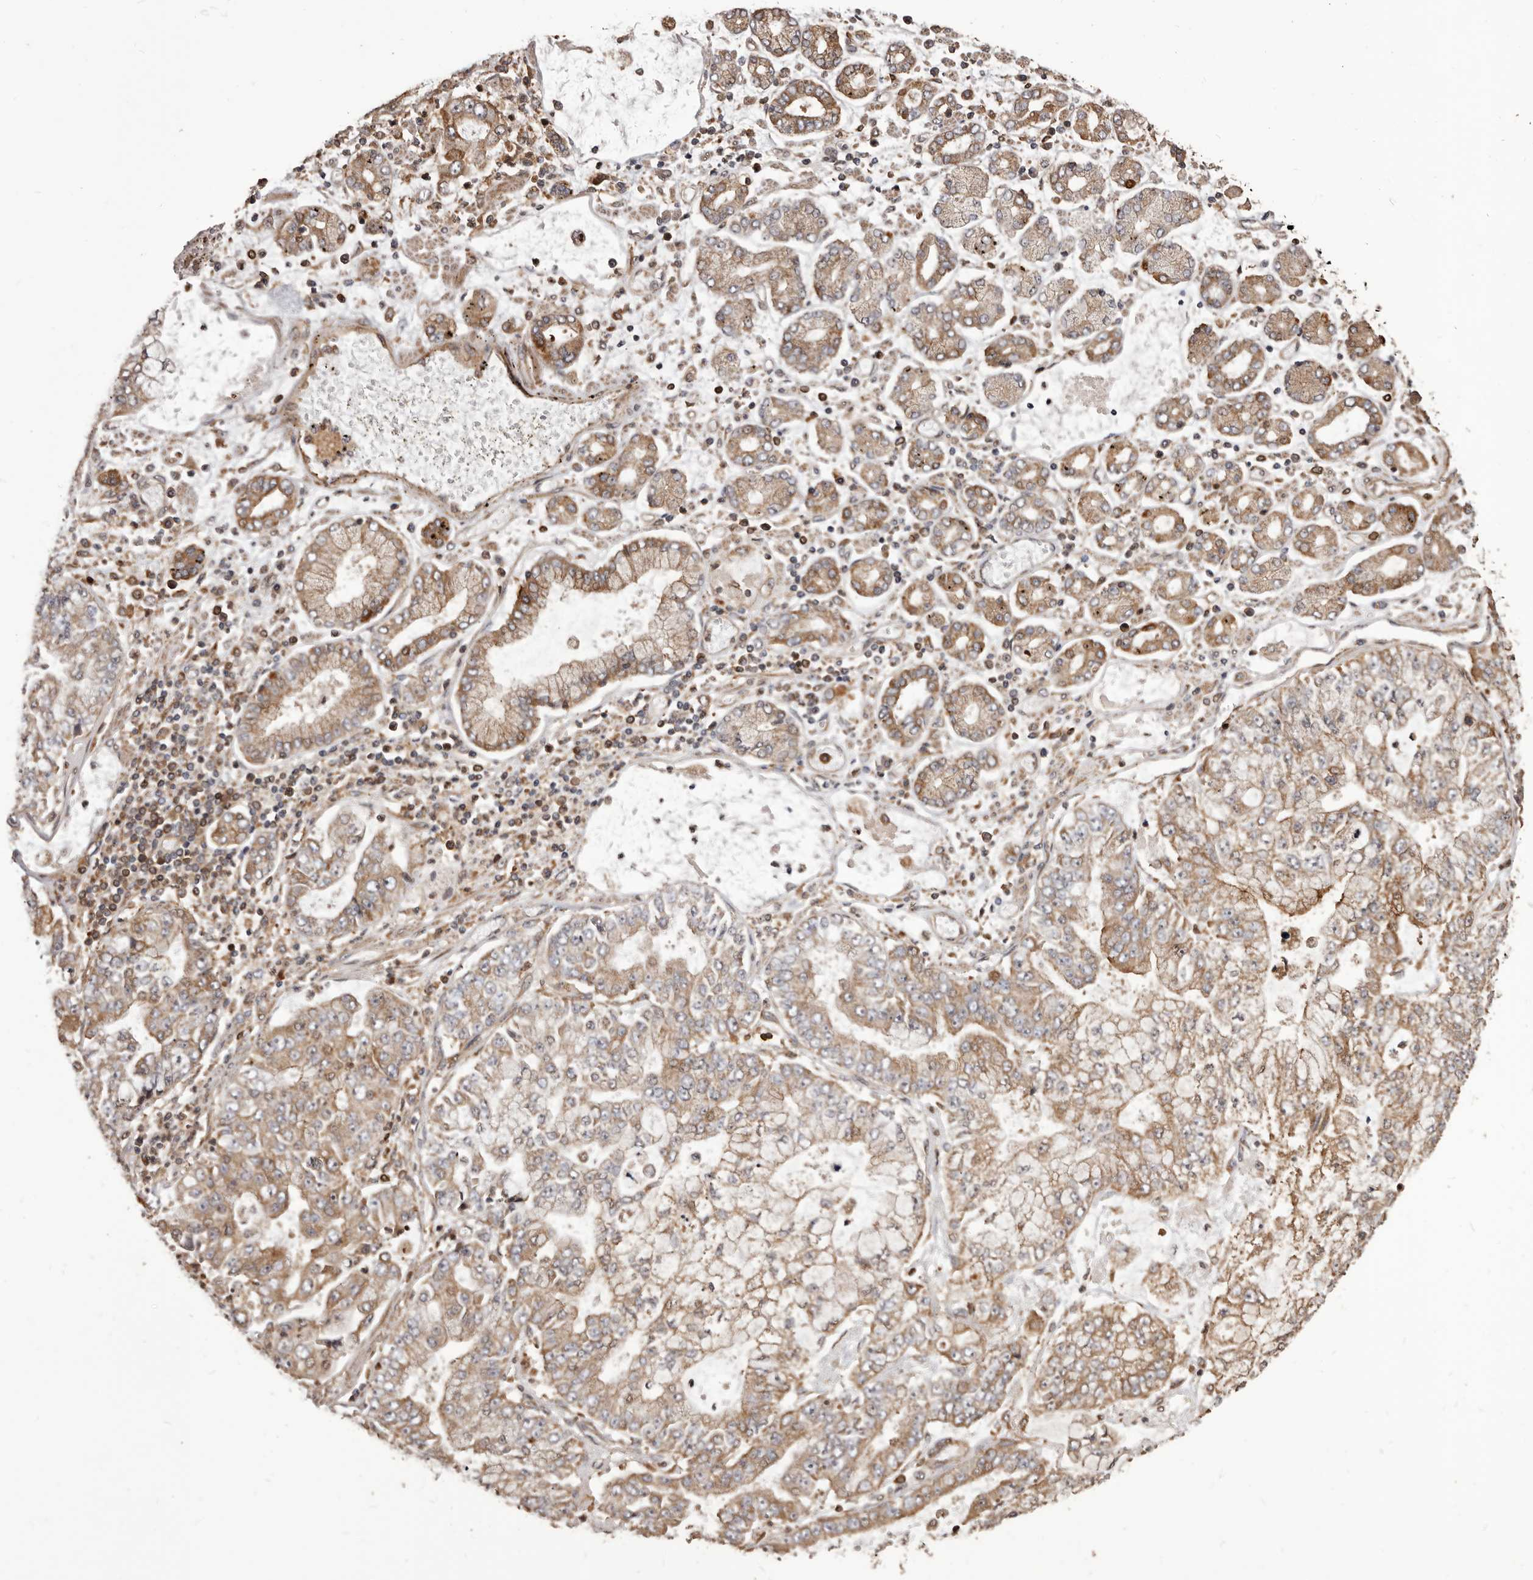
{"staining": {"intensity": "moderate", "quantity": ">75%", "location": "cytoplasmic/membranous"}, "tissue": "stomach cancer", "cell_type": "Tumor cells", "image_type": "cancer", "snomed": [{"axis": "morphology", "description": "Adenocarcinoma, NOS"}, {"axis": "topography", "description": "Stomach"}], "caption": "IHC of stomach cancer (adenocarcinoma) demonstrates medium levels of moderate cytoplasmic/membranous expression in about >75% of tumor cells.", "gene": "ZCCHC7", "patient": {"sex": "male", "age": 76}}